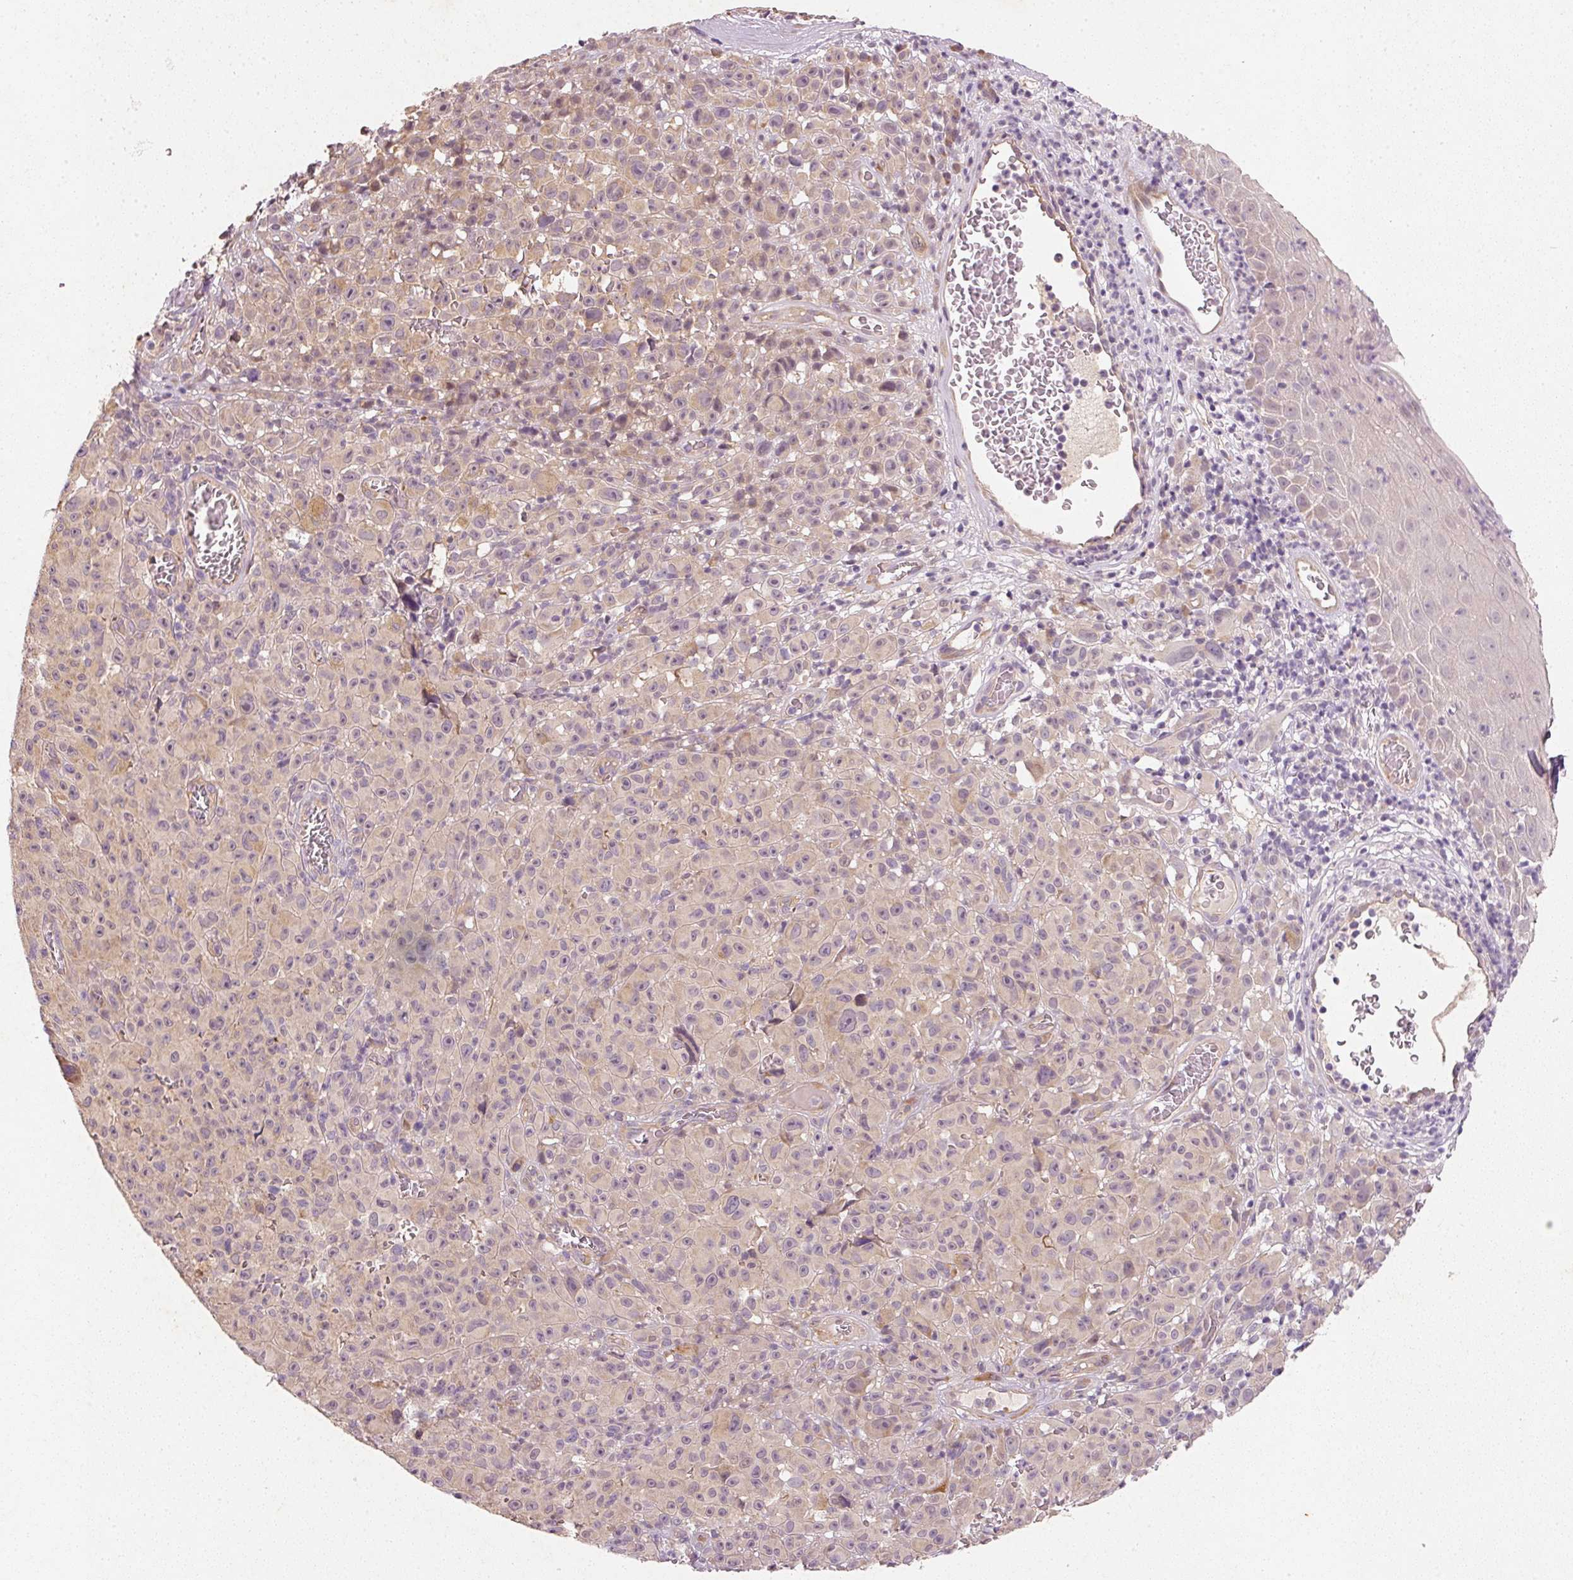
{"staining": {"intensity": "weak", "quantity": "<25%", "location": "cytoplasmic/membranous"}, "tissue": "melanoma", "cell_type": "Tumor cells", "image_type": "cancer", "snomed": [{"axis": "morphology", "description": "Malignant melanoma, NOS"}, {"axis": "topography", "description": "Skin"}], "caption": "The image exhibits no significant staining in tumor cells of melanoma. (DAB (3,3'-diaminobenzidine) IHC, high magnification).", "gene": "RGL2", "patient": {"sex": "female", "age": 82}}